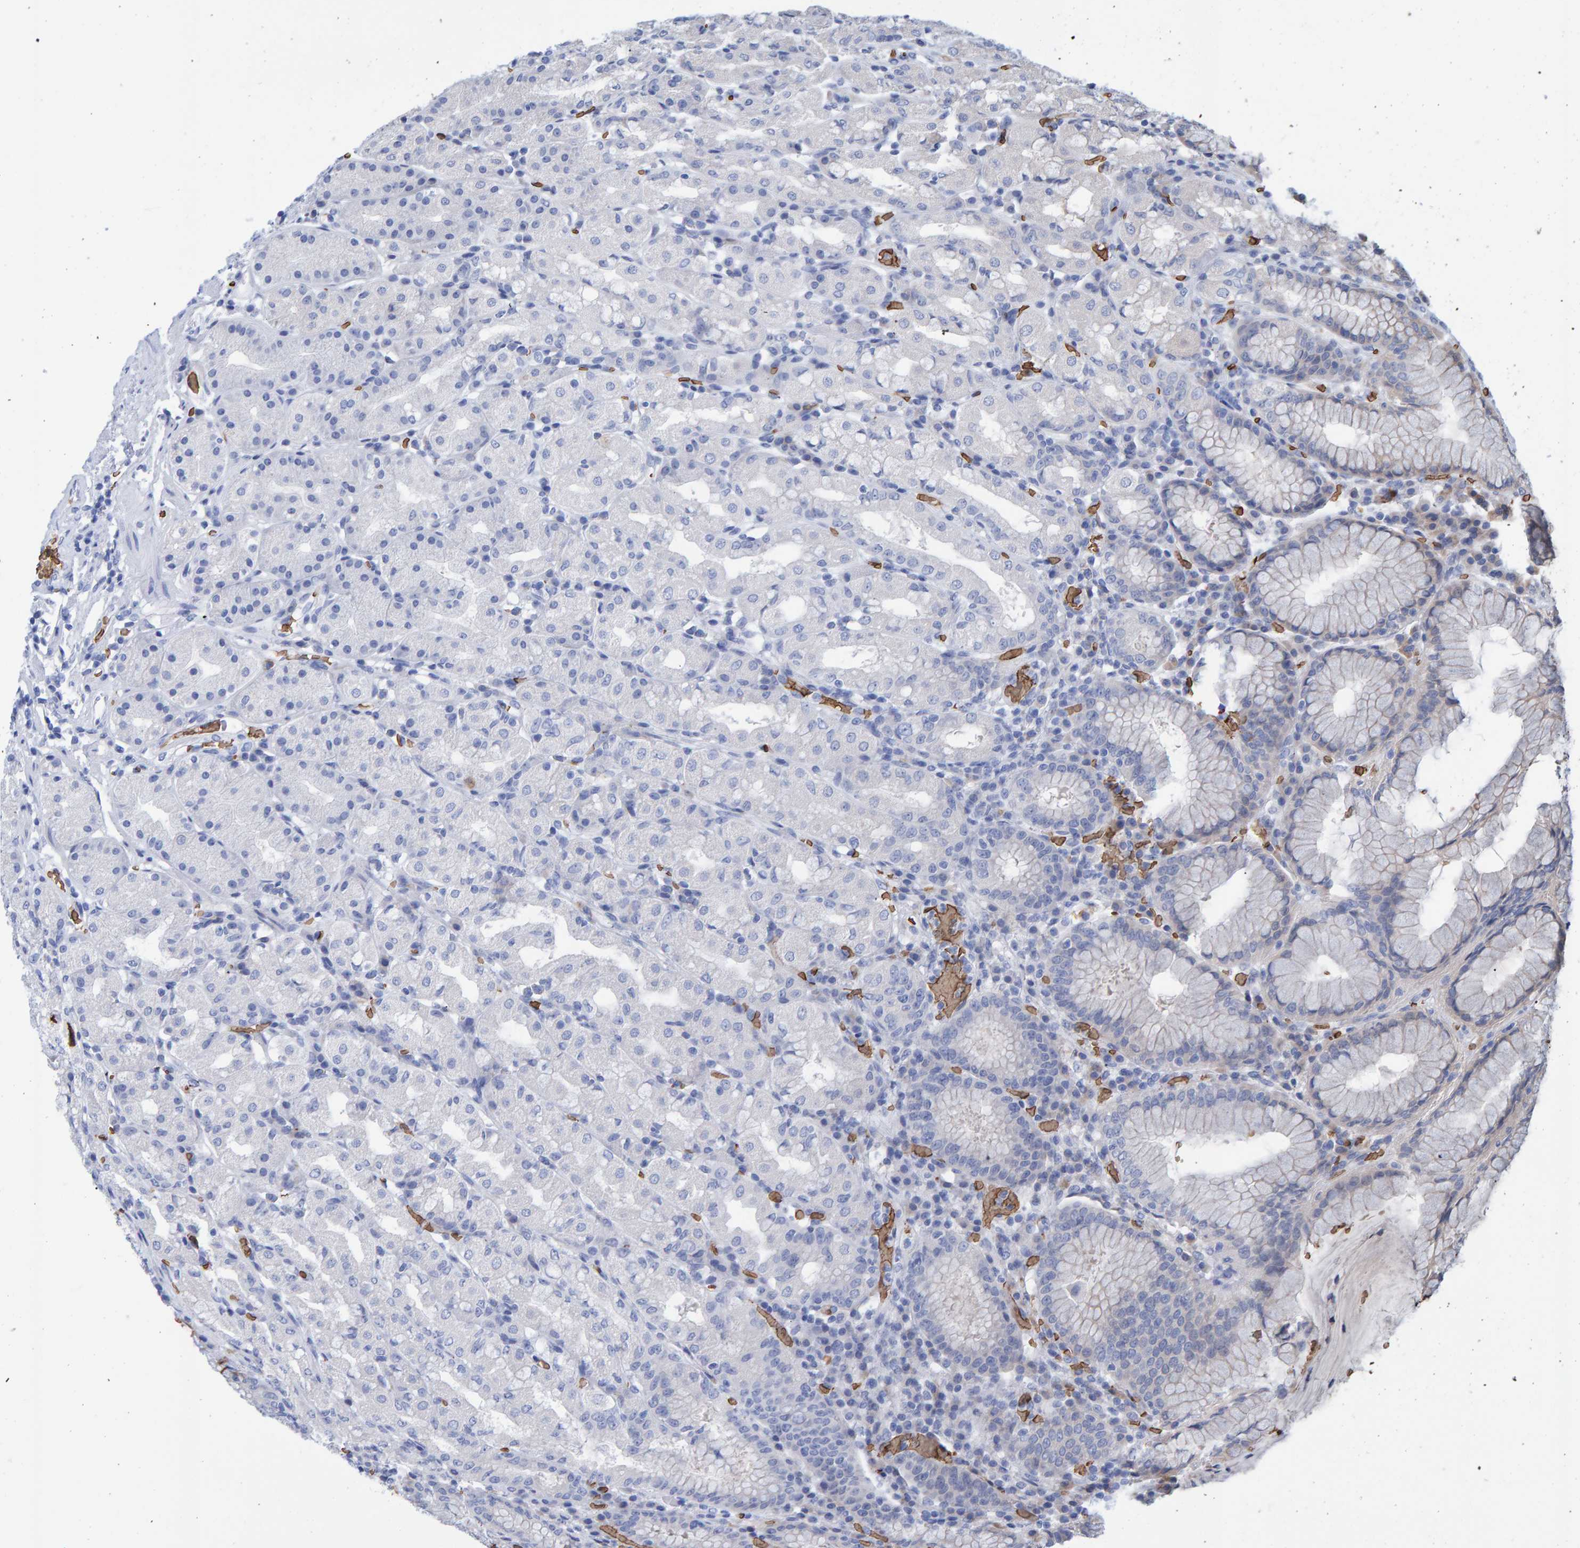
{"staining": {"intensity": "negative", "quantity": "none", "location": "none"}, "tissue": "stomach", "cell_type": "Glandular cells", "image_type": "normal", "snomed": [{"axis": "morphology", "description": "Normal tissue, NOS"}, {"axis": "topography", "description": "Stomach, lower"}], "caption": "Immunohistochemistry photomicrograph of benign stomach: human stomach stained with DAB (3,3'-diaminobenzidine) exhibits no significant protein staining in glandular cells.", "gene": "VPS9D1", "patient": {"sex": "female", "age": 56}}